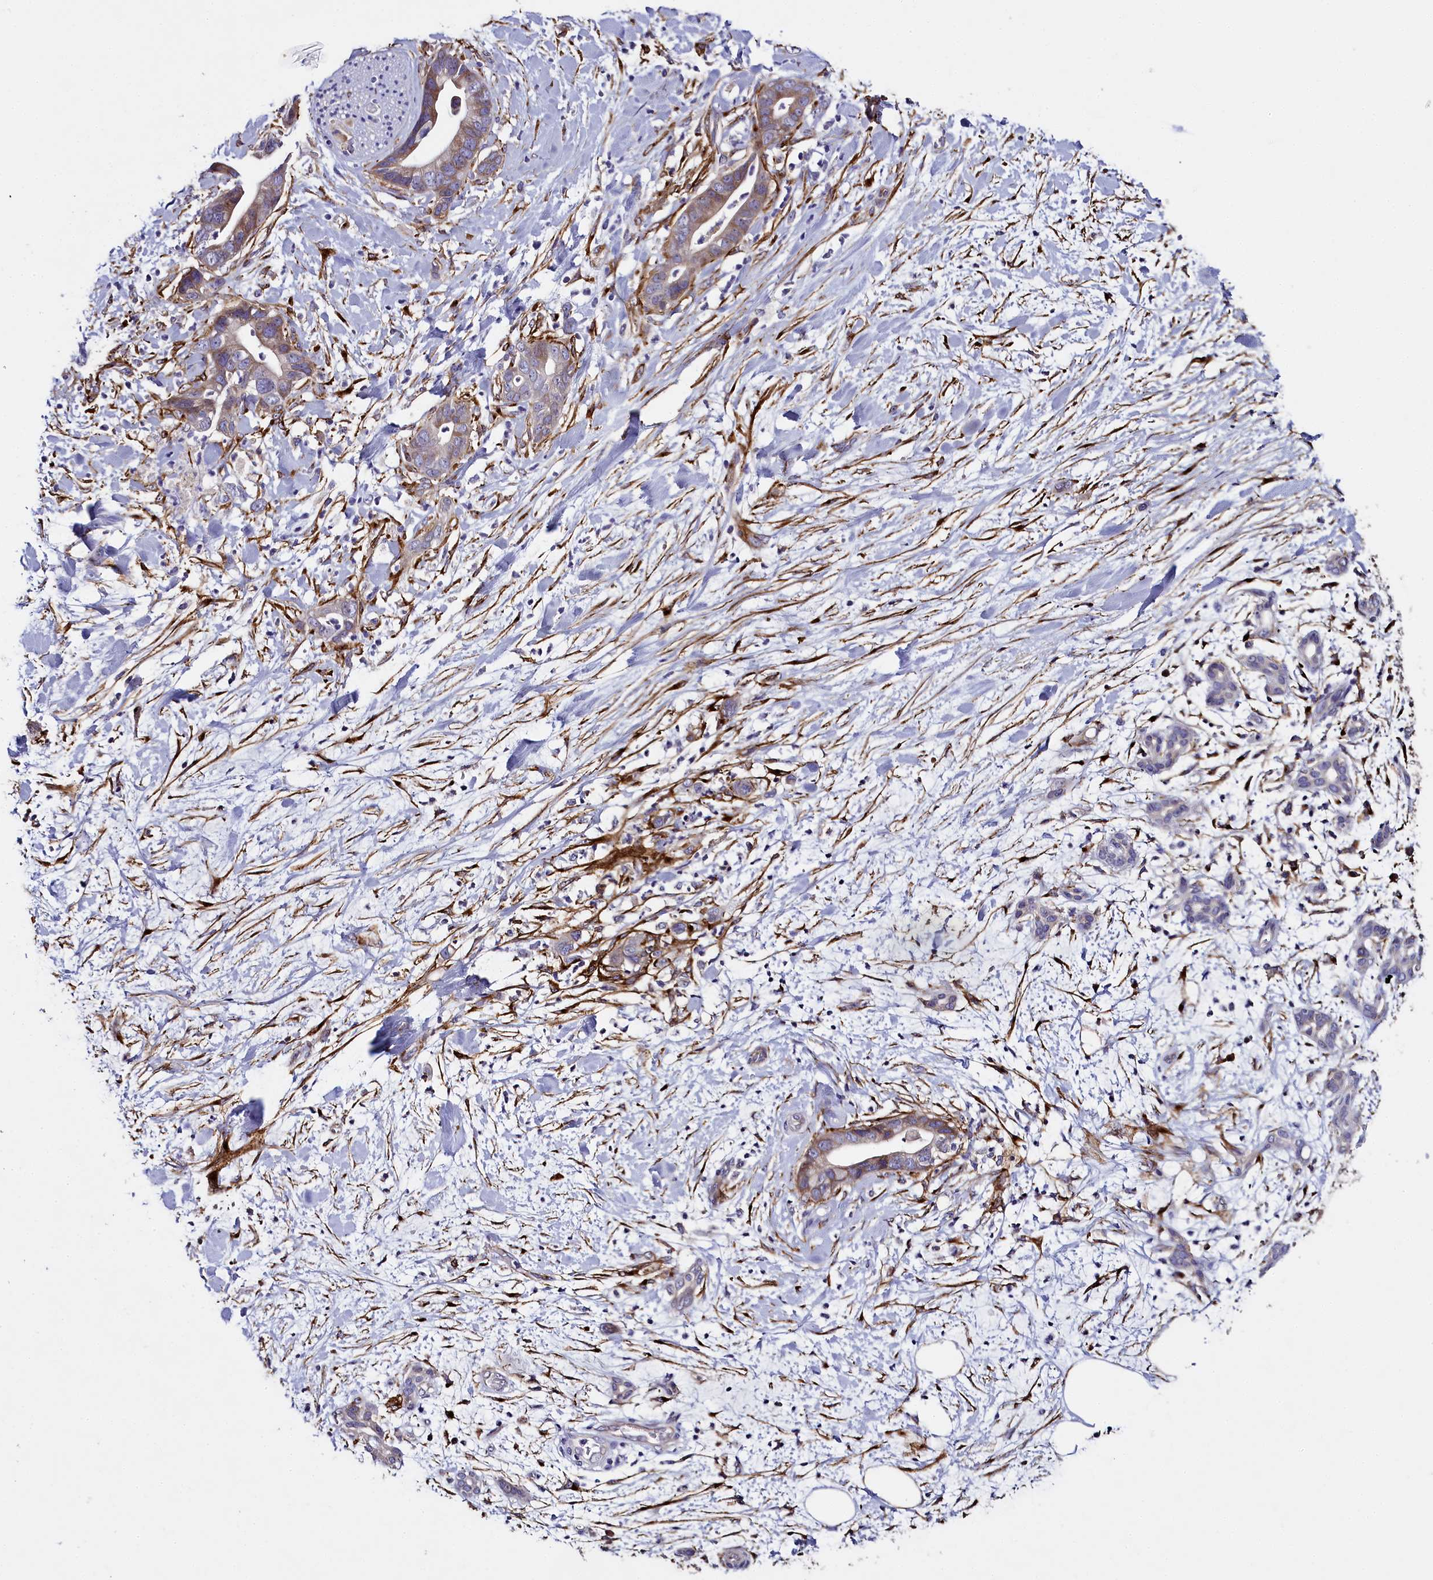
{"staining": {"intensity": "weak", "quantity": "25%-75%", "location": "cytoplasmic/membranous"}, "tissue": "pancreatic cancer", "cell_type": "Tumor cells", "image_type": "cancer", "snomed": [{"axis": "morphology", "description": "Adenocarcinoma, NOS"}, {"axis": "topography", "description": "Pancreas"}], "caption": "Tumor cells display weak cytoplasmic/membranous expression in about 25%-75% of cells in adenocarcinoma (pancreatic).", "gene": "MRC2", "patient": {"sex": "female", "age": 78}}